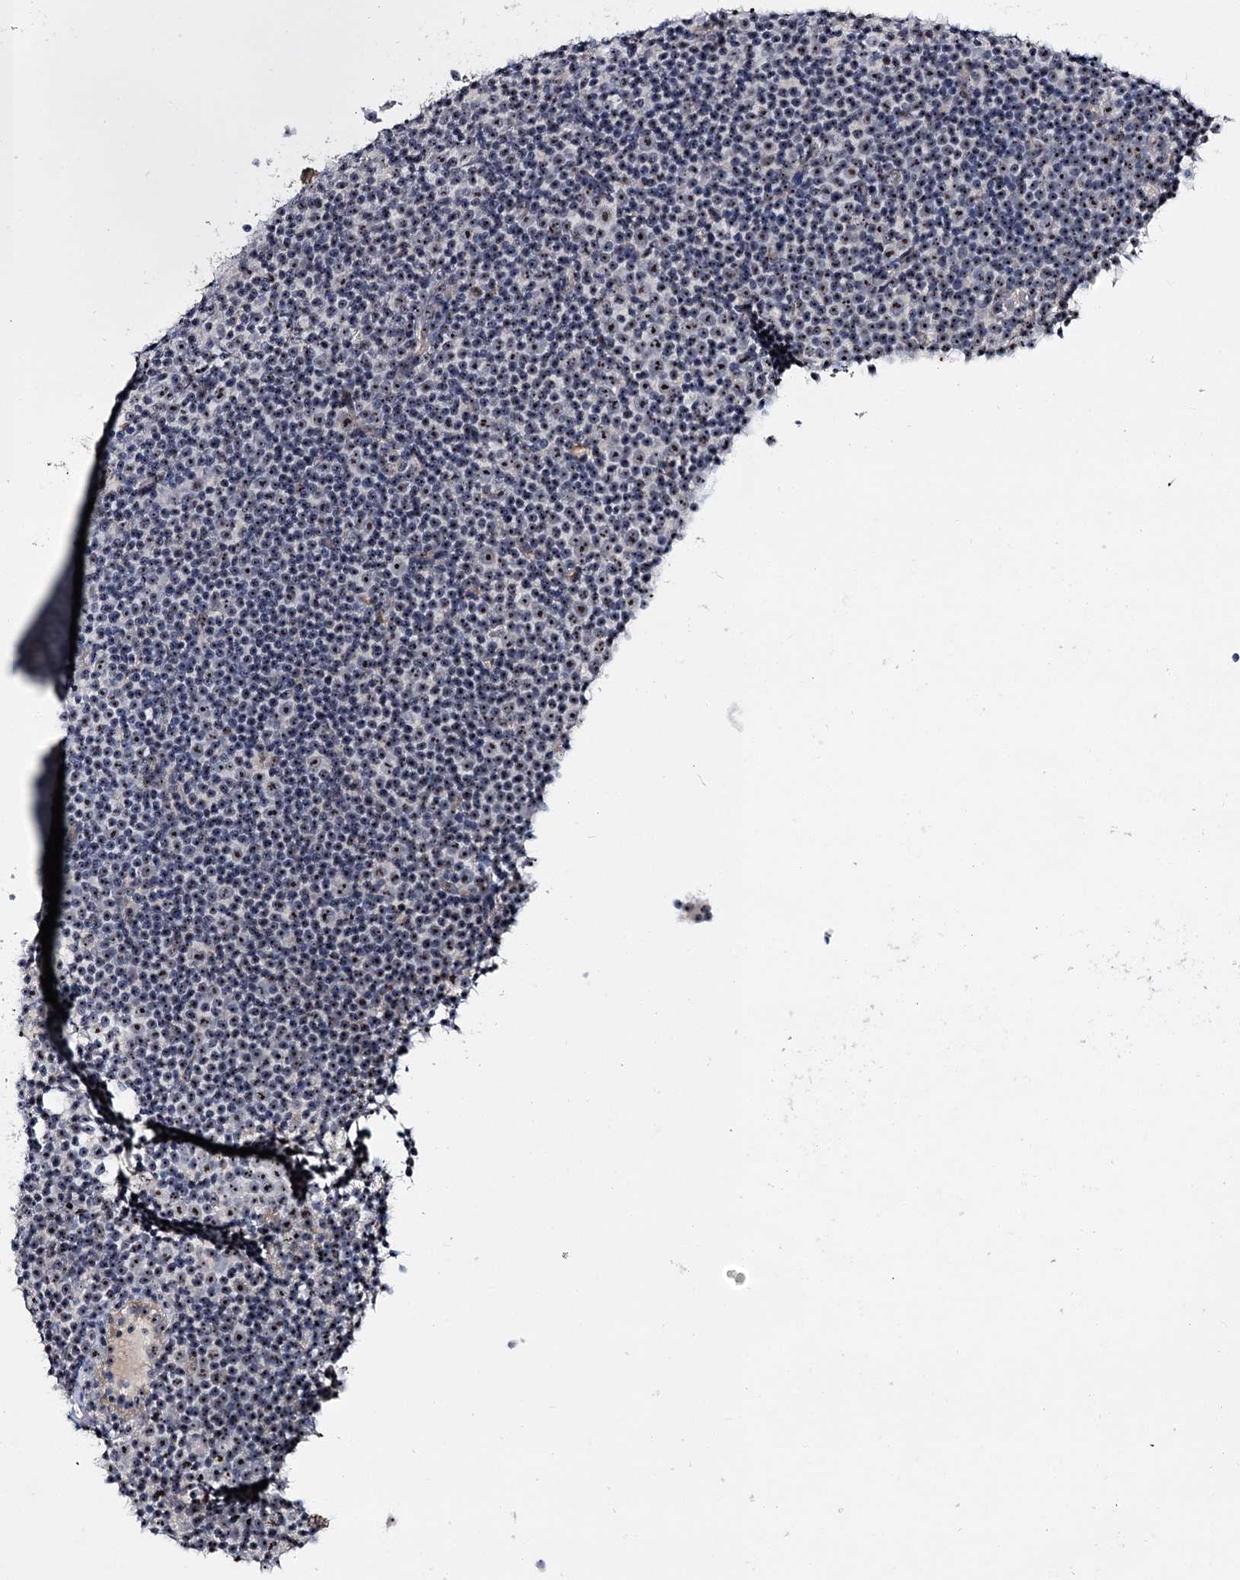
{"staining": {"intensity": "moderate", "quantity": "25%-75%", "location": "nuclear"}, "tissue": "lymphoma", "cell_type": "Tumor cells", "image_type": "cancer", "snomed": [{"axis": "morphology", "description": "Malignant lymphoma, non-Hodgkin's type, Low grade"}, {"axis": "topography", "description": "Lymph node"}], "caption": "Protein positivity by immunohistochemistry reveals moderate nuclear expression in approximately 25%-75% of tumor cells in malignant lymphoma, non-Hodgkin's type (low-grade).", "gene": "SUPT20H", "patient": {"sex": "female", "age": 67}}